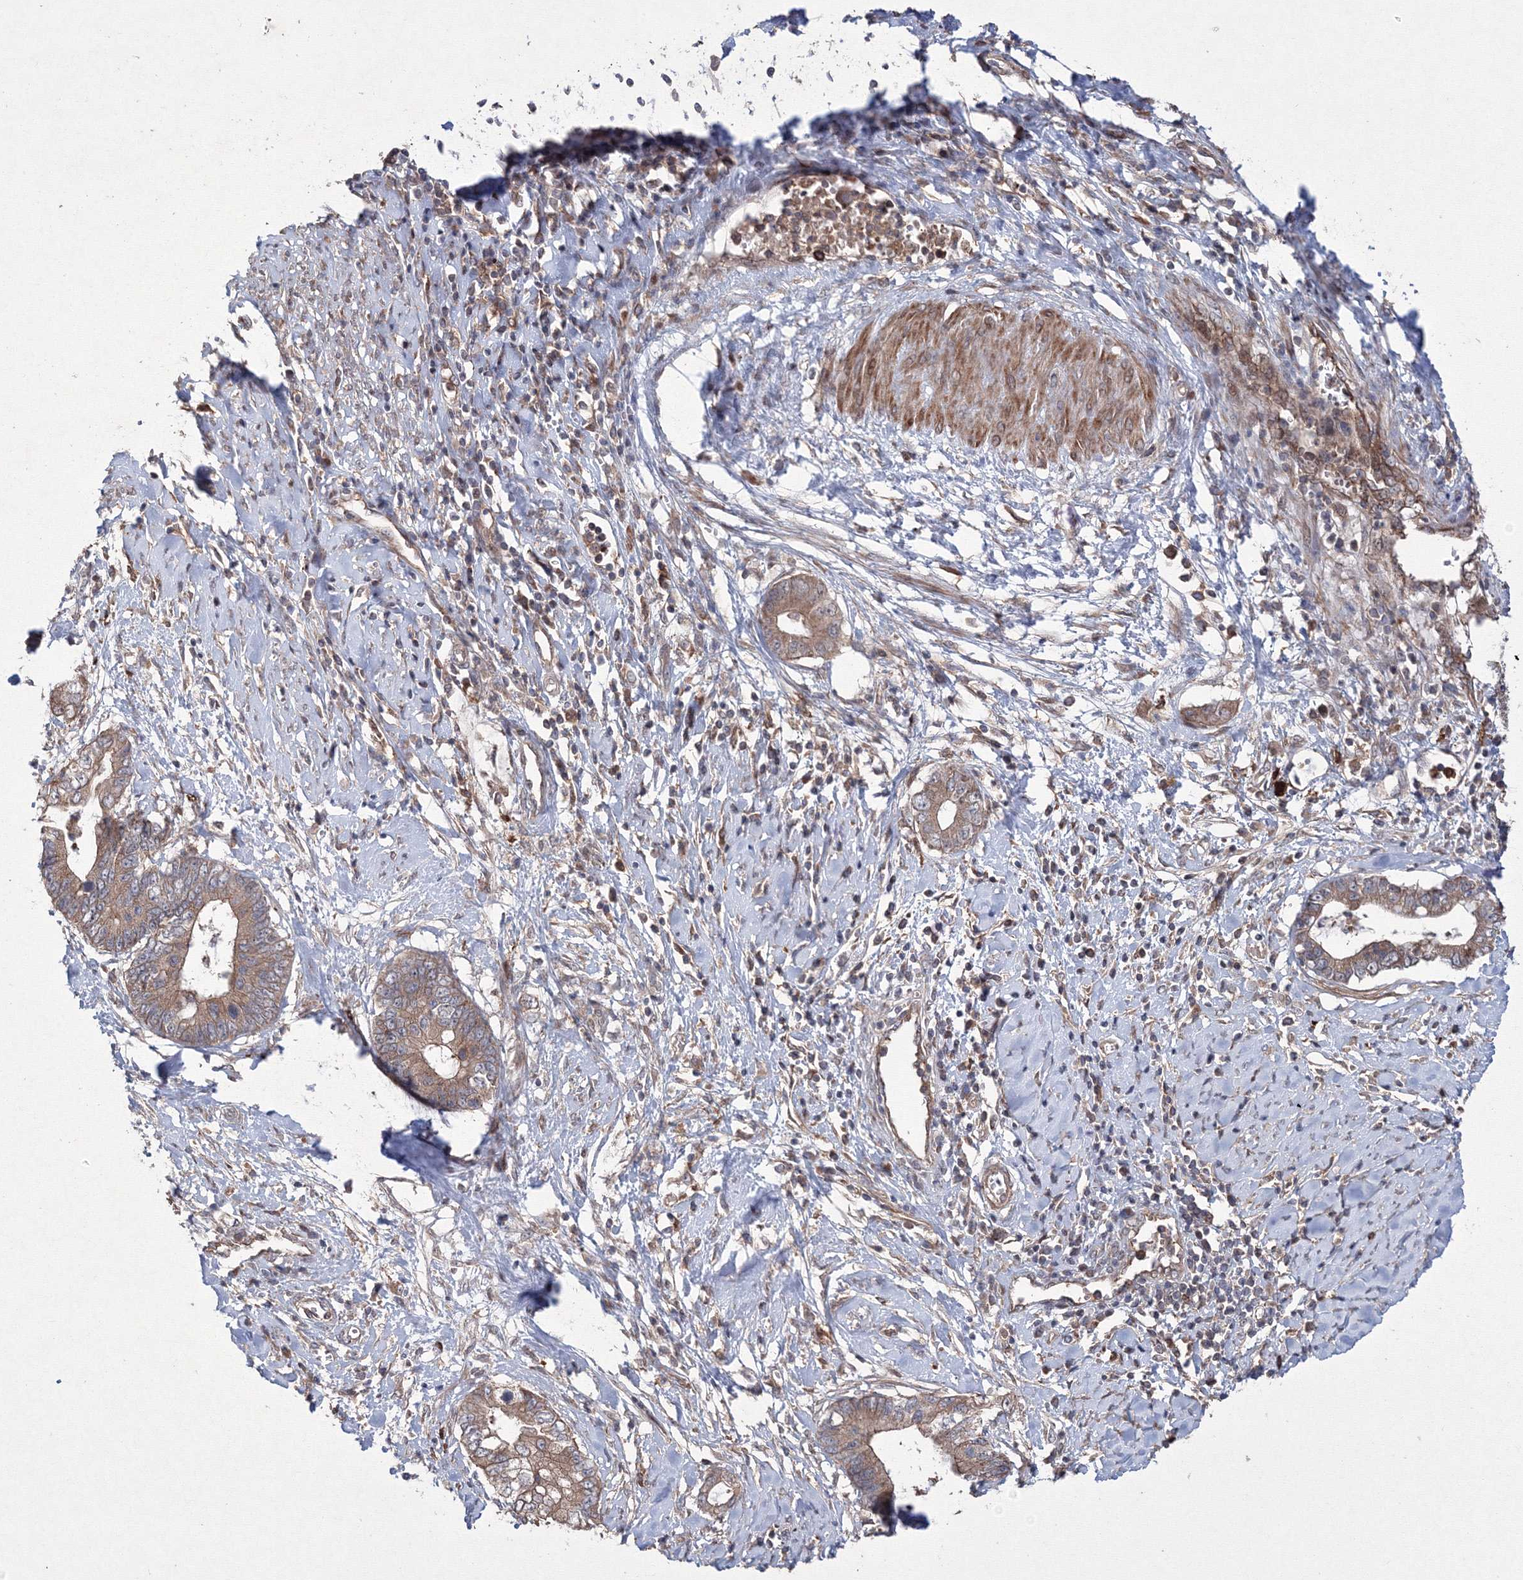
{"staining": {"intensity": "moderate", "quantity": ">75%", "location": "cytoplasmic/membranous"}, "tissue": "cervical cancer", "cell_type": "Tumor cells", "image_type": "cancer", "snomed": [{"axis": "morphology", "description": "Adenocarcinoma, NOS"}, {"axis": "topography", "description": "Cervix"}], "caption": "High-magnification brightfield microscopy of cervical cancer (adenocarcinoma) stained with DAB (3,3'-diaminobenzidine) (brown) and counterstained with hematoxylin (blue). tumor cells exhibit moderate cytoplasmic/membranous staining is present in about>75% of cells.", "gene": "RANBP3L", "patient": {"sex": "female", "age": 44}}